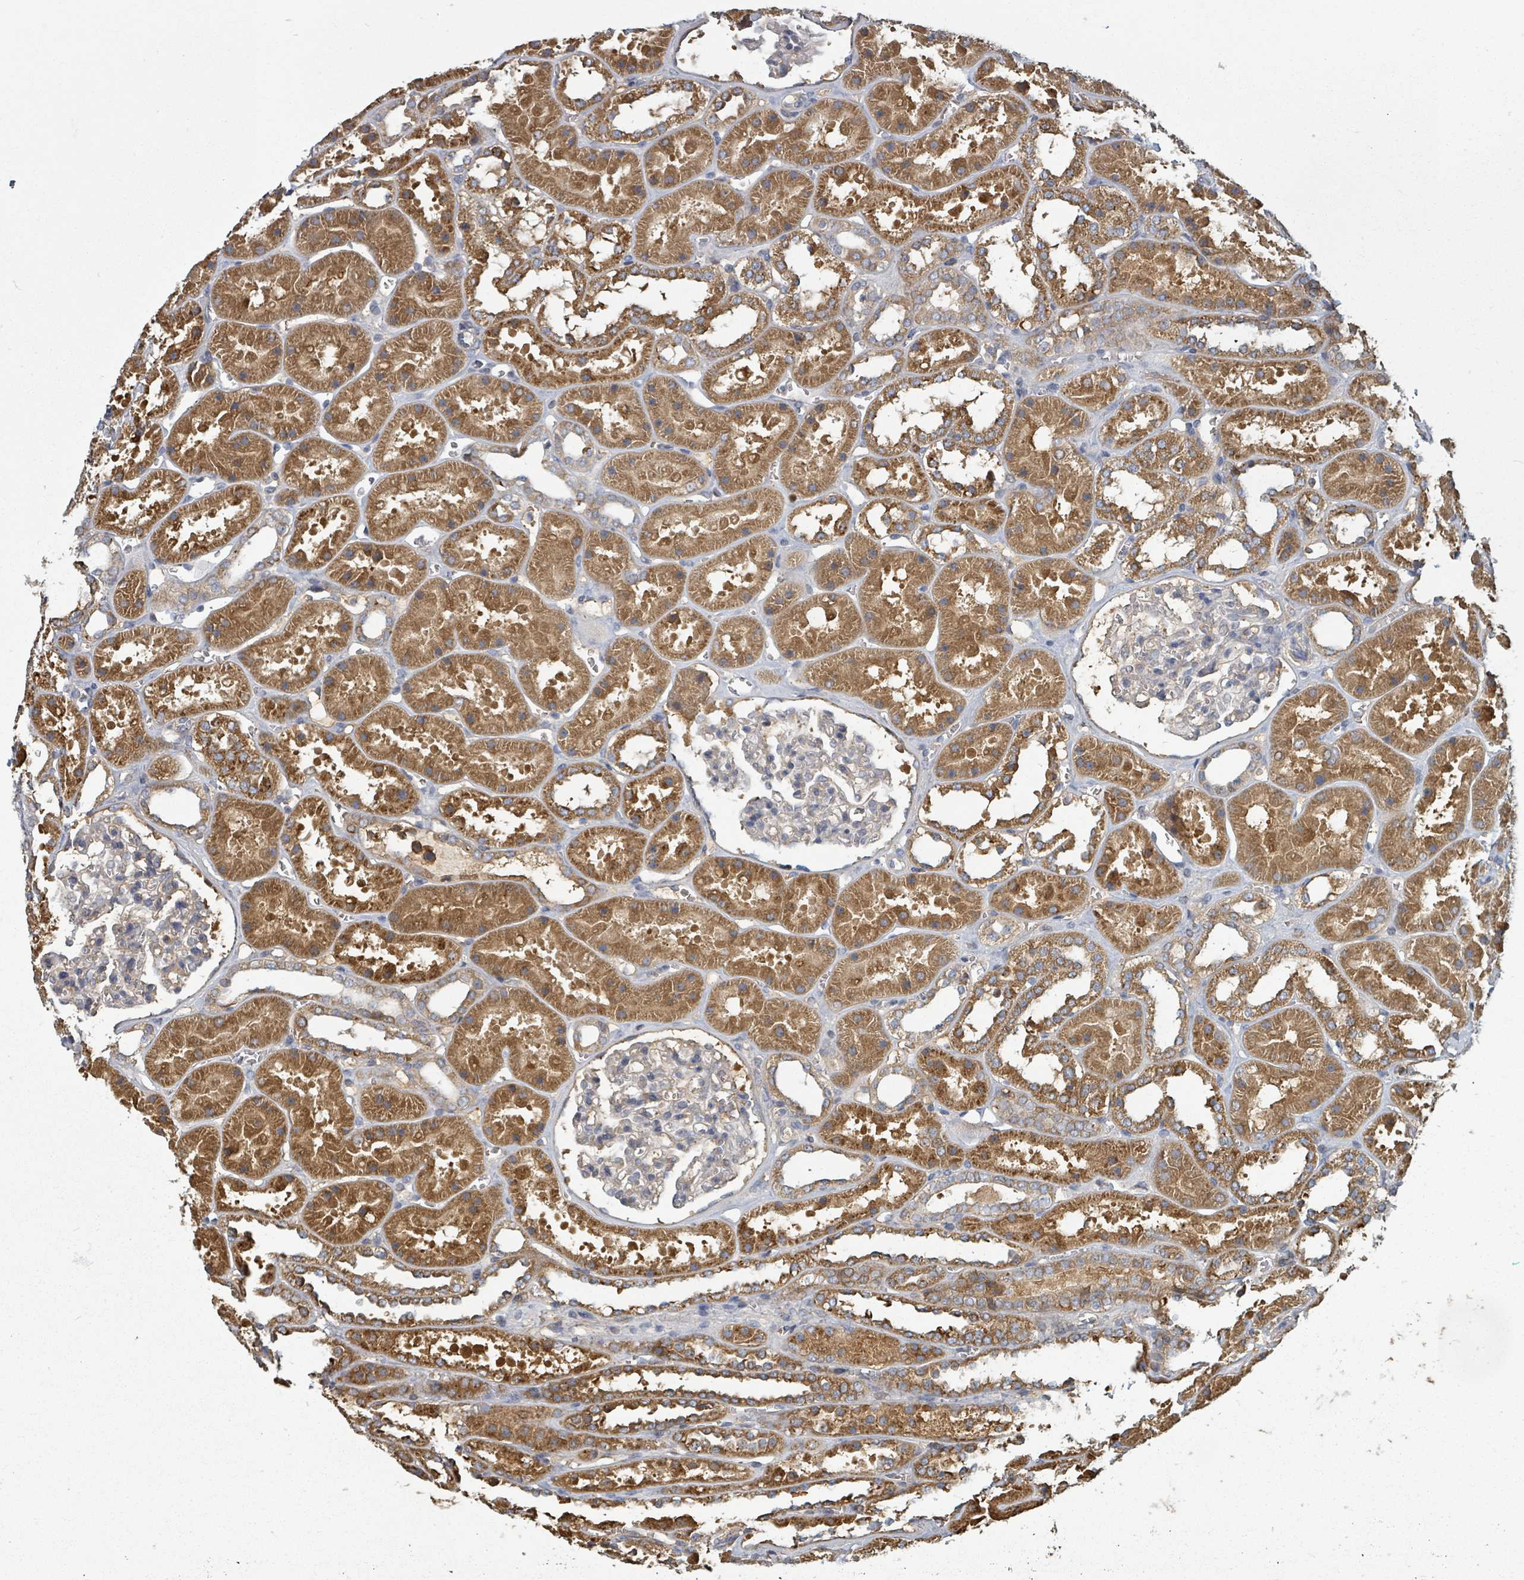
{"staining": {"intensity": "negative", "quantity": "none", "location": "none"}, "tissue": "kidney", "cell_type": "Cells in glomeruli", "image_type": "normal", "snomed": [{"axis": "morphology", "description": "Normal tissue, NOS"}, {"axis": "topography", "description": "Kidney"}], "caption": "An IHC photomicrograph of normal kidney is shown. There is no staining in cells in glomeruli of kidney.", "gene": "GABBR1", "patient": {"sex": "female", "age": 41}}